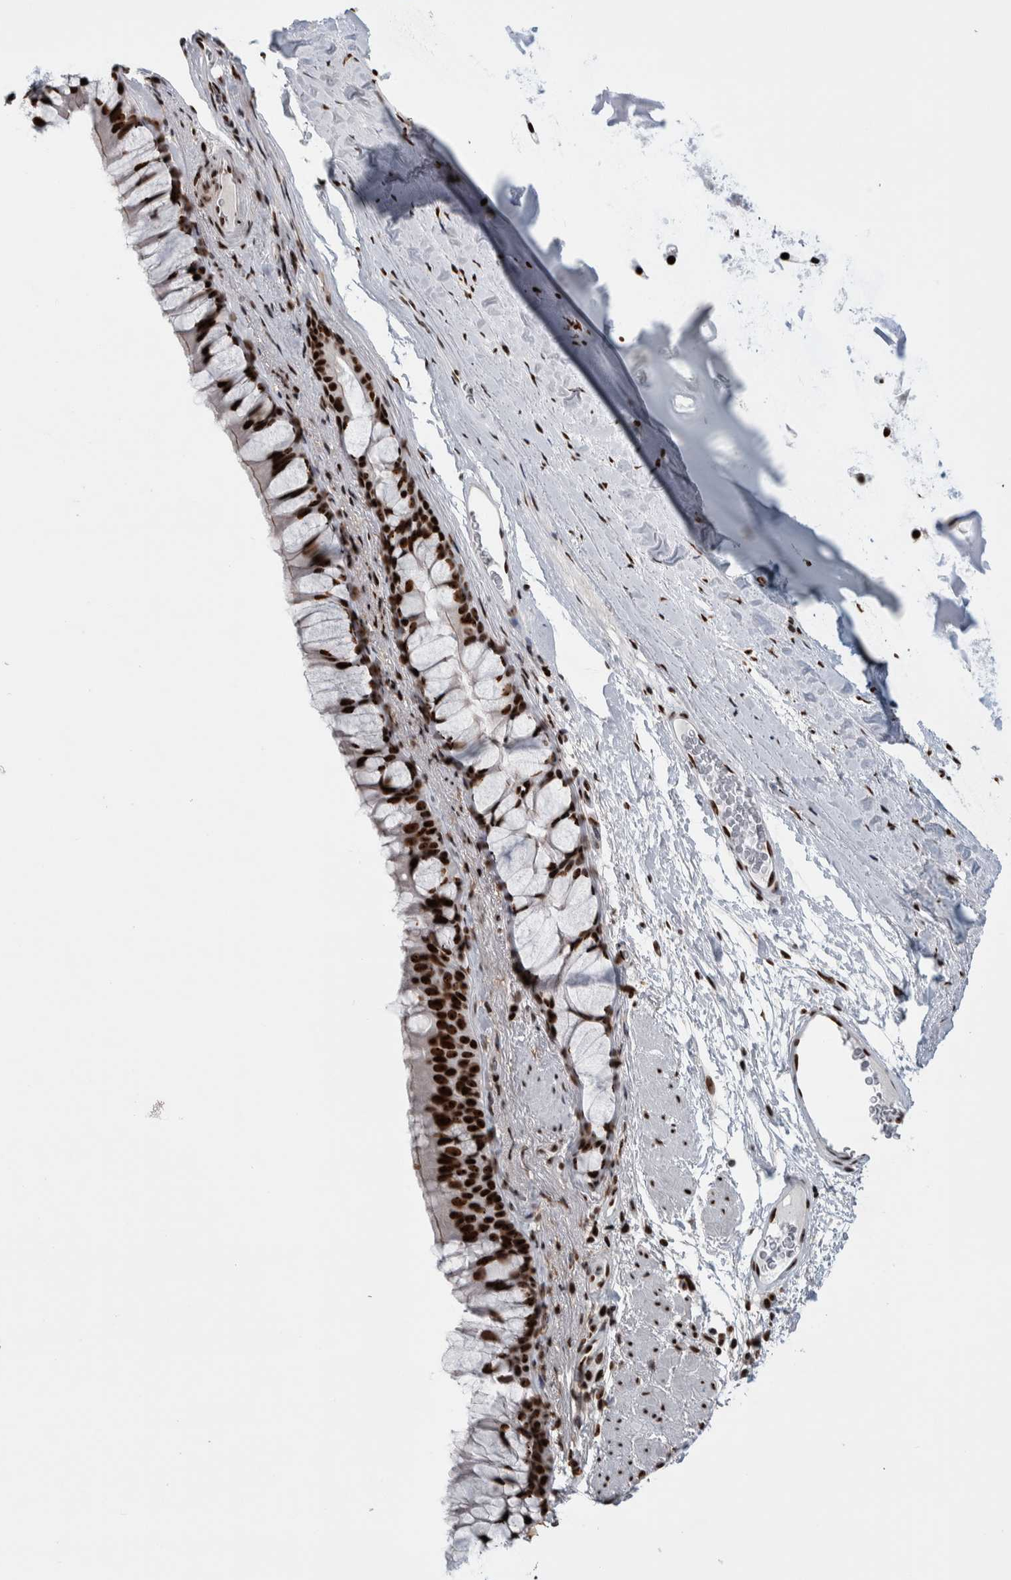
{"staining": {"intensity": "strong", "quantity": ">75%", "location": "nuclear"}, "tissue": "bronchus", "cell_type": "Respiratory epithelial cells", "image_type": "normal", "snomed": [{"axis": "morphology", "description": "Normal tissue, NOS"}, {"axis": "topography", "description": "Cartilage tissue"}, {"axis": "topography", "description": "Bronchus"}], "caption": "Strong nuclear staining is seen in about >75% of respiratory epithelial cells in unremarkable bronchus. (Stains: DAB (3,3'-diaminobenzidine) in brown, nuclei in blue, Microscopy: brightfield microscopy at high magnification).", "gene": "NCL", "patient": {"sex": "female", "age": 53}}